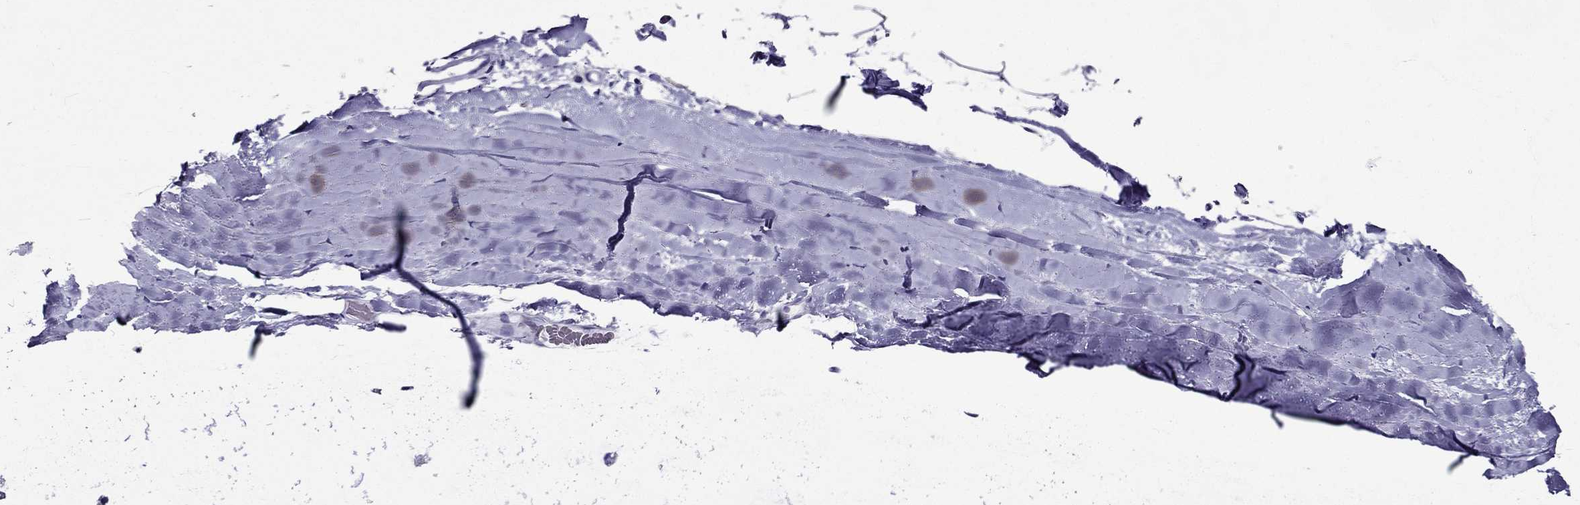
{"staining": {"intensity": "negative", "quantity": "none", "location": "none"}, "tissue": "soft tissue", "cell_type": "Chondrocytes", "image_type": "normal", "snomed": [{"axis": "morphology", "description": "Normal tissue, NOS"}, {"axis": "topography", "description": "Lymph node"}, {"axis": "topography", "description": "Bronchus"}], "caption": "Benign soft tissue was stained to show a protein in brown. There is no significant expression in chondrocytes. Nuclei are stained in blue.", "gene": "ZNF541", "patient": {"sex": "female", "age": 70}}